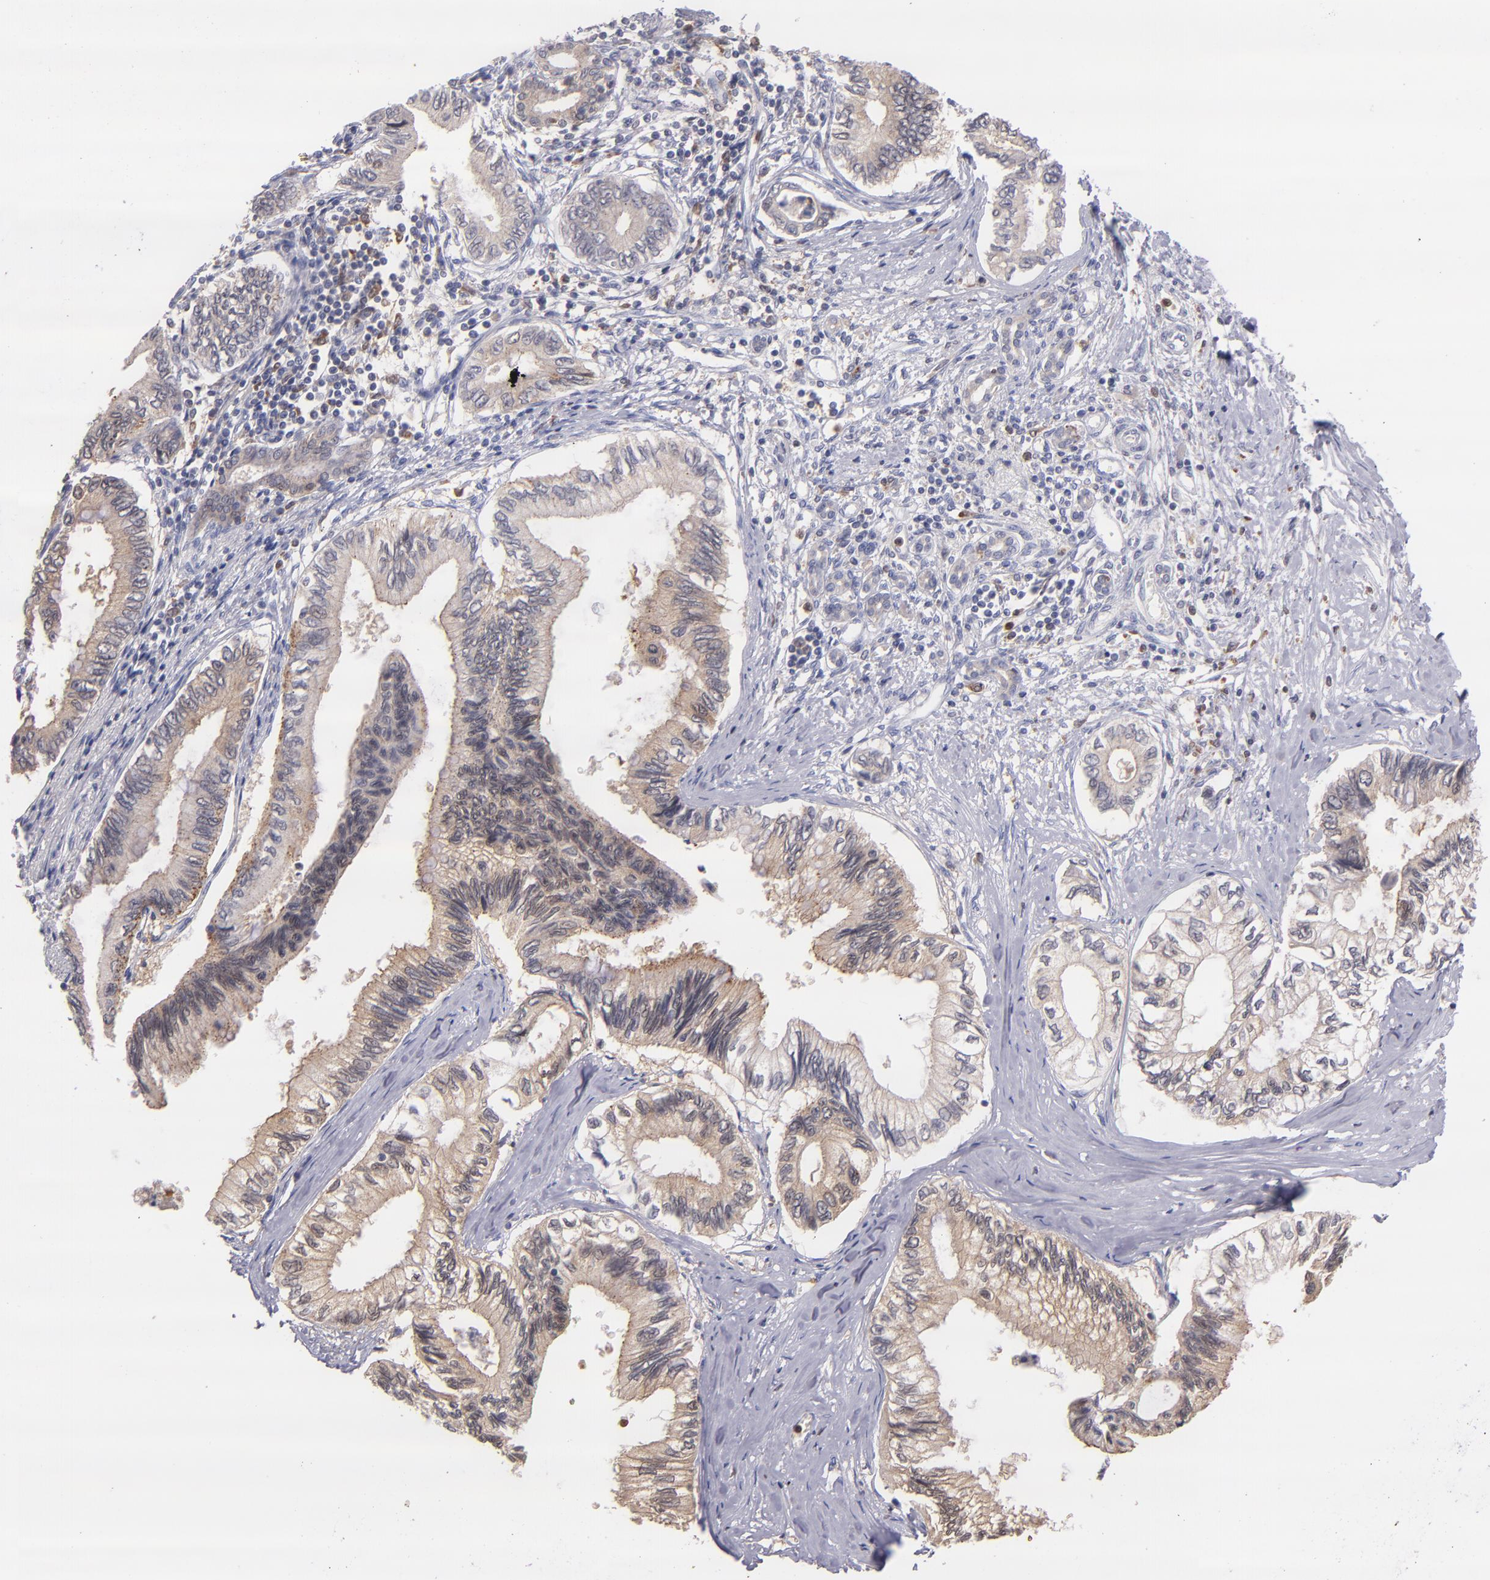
{"staining": {"intensity": "weak", "quantity": "<25%", "location": "cytoplasmic/membranous"}, "tissue": "pancreatic cancer", "cell_type": "Tumor cells", "image_type": "cancer", "snomed": [{"axis": "morphology", "description": "Adenocarcinoma, NOS"}, {"axis": "topography", "description": "Pancreas"}], "caption": "An immunohistochemistry histopathology image of pancreatic cancer (adenocarcinoma) is shown. There is no staining in tumor cells of pancreatic cancer (adenocarcinoma).", "gene": "PRKCD", "patient": {"sex": "female", "age": 66}}